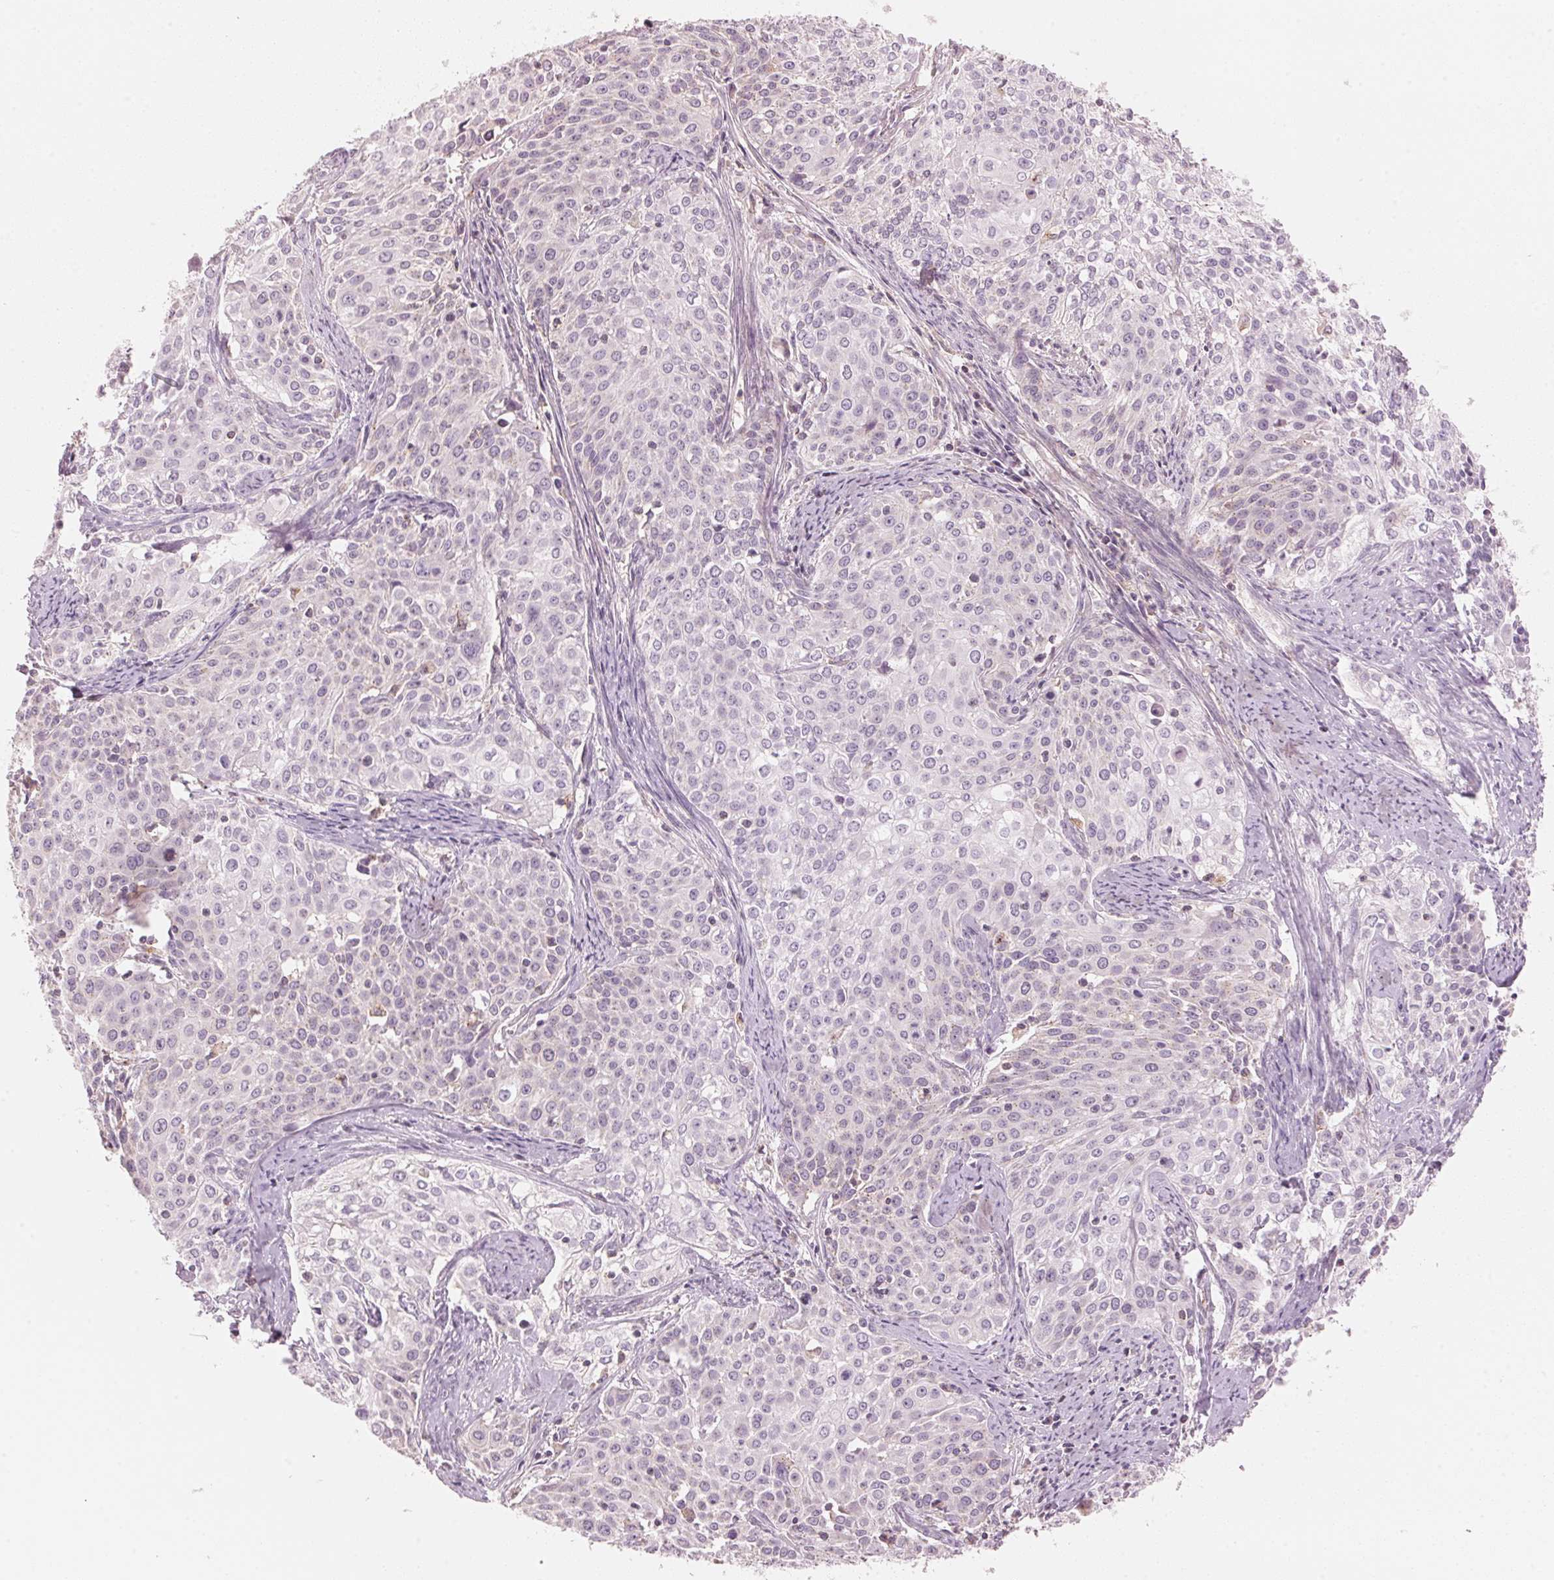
{"staining": {"intensity": "negative", "quantity": "none", "location": "none"}, "tissue": "cervical cancer", "cell_type": "Tumor cells", "image_type": "cancer", "snomed": [{"axis": "morphology", "description": "Squamous cell carcinoma, NOS"}, {"axis": "topography", "description": "Cervix"}], "caption": "A high-resolution image shows IHC staining of cervical squamous cell carcinoma, which demonstrates no significant staining in tumor cells.", "gene": "HOXB13", "patient": {"sex": "female", "age": 39}}